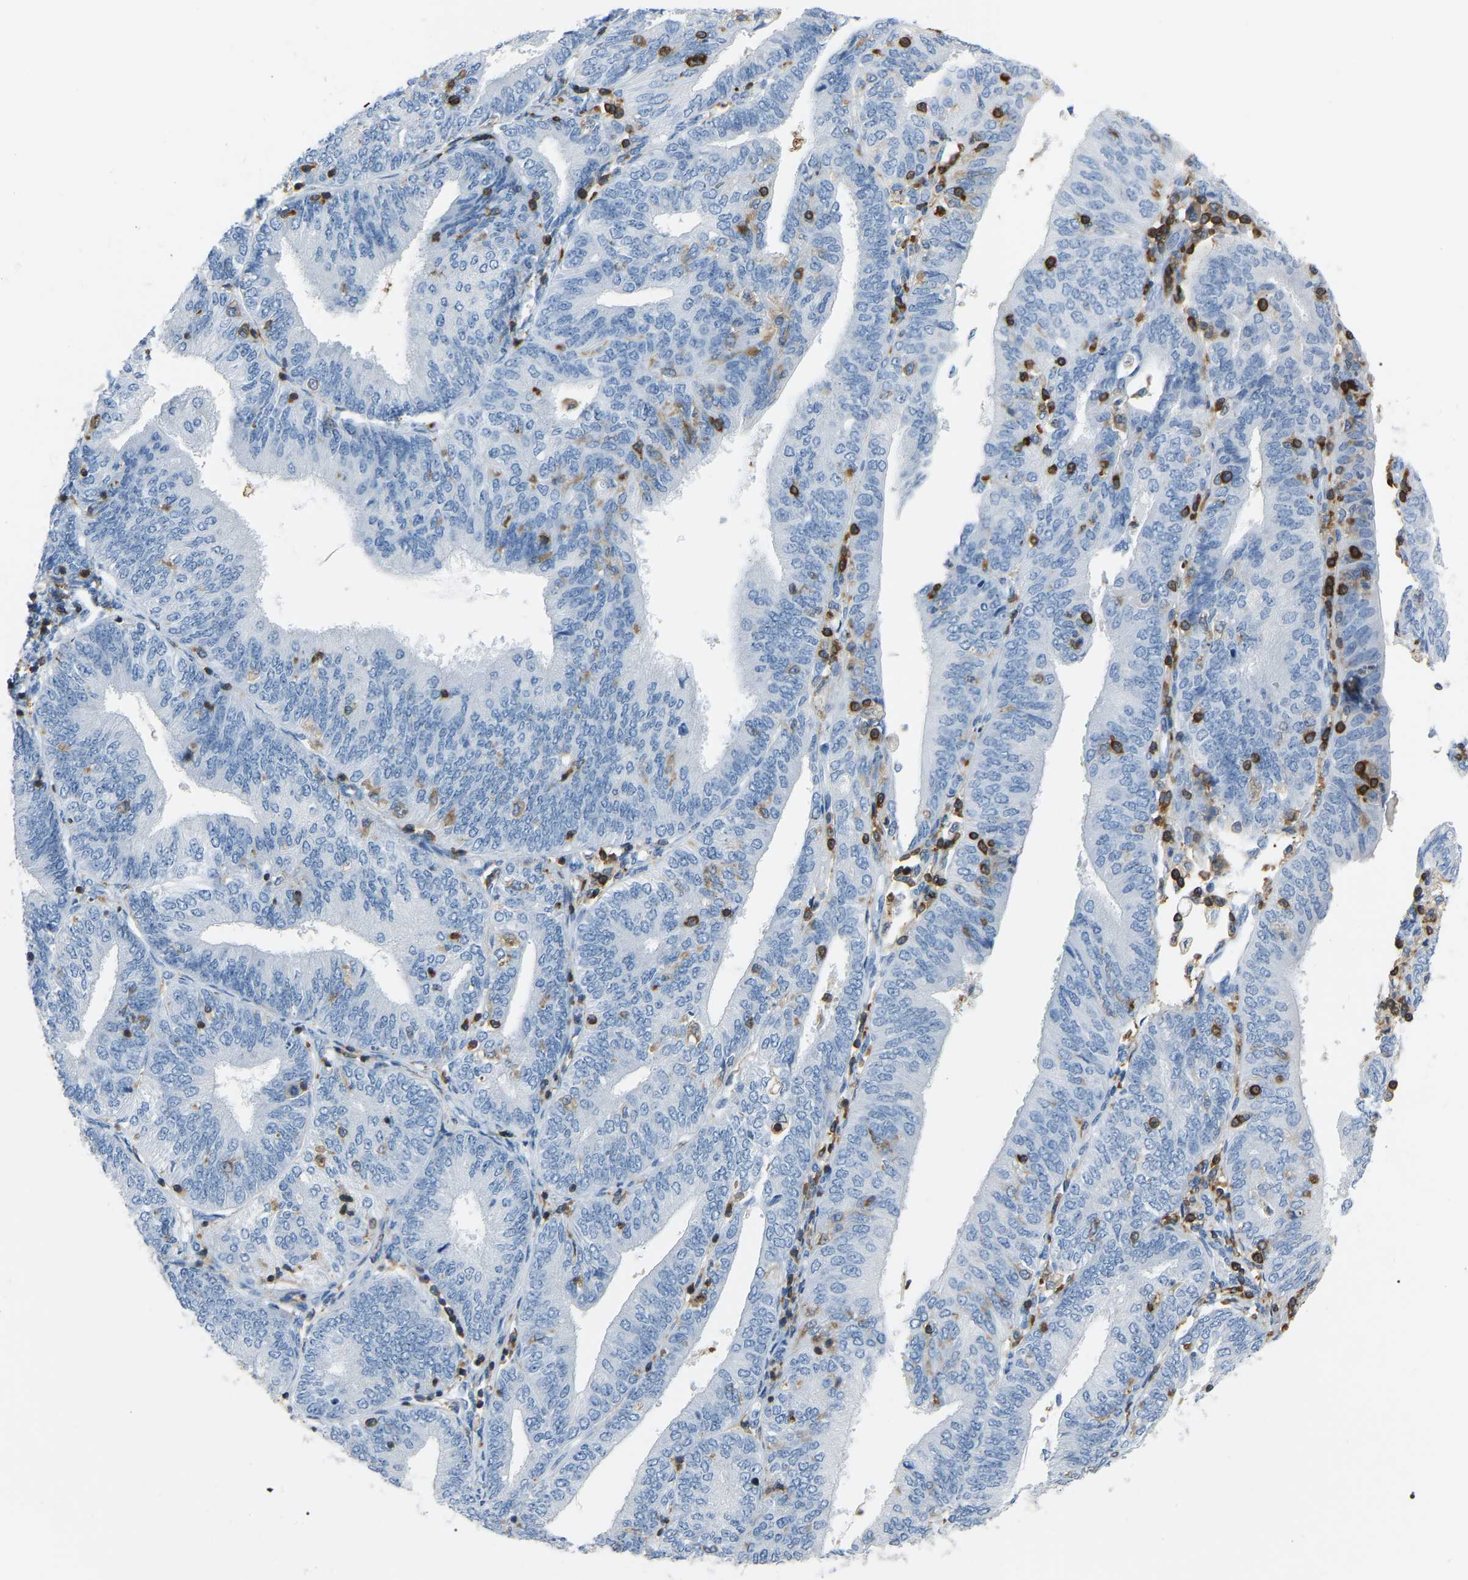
{"staining": {"intensity": "negative", "quantity": "none", "location": "none"}, "tissue": "endometrial cancer", "cell_type": "Tumor cells", "image_type": "cancer", "snomed": [{"axis": "morphology", "description": "Adenocarcinoma, NOS"}, {"axis": "topography", "description": "Endometrium"}], "caption": "DAB immunohistochemical staining of endometrial cancer shows no significant positivity in tumor cells. (Brightfield microscopy of DAB (3,3'-diaminobenzidine) IHC at high magnification).", "gene": "ARHGAP45", "patient": {"sex": "female", "age": 58}}